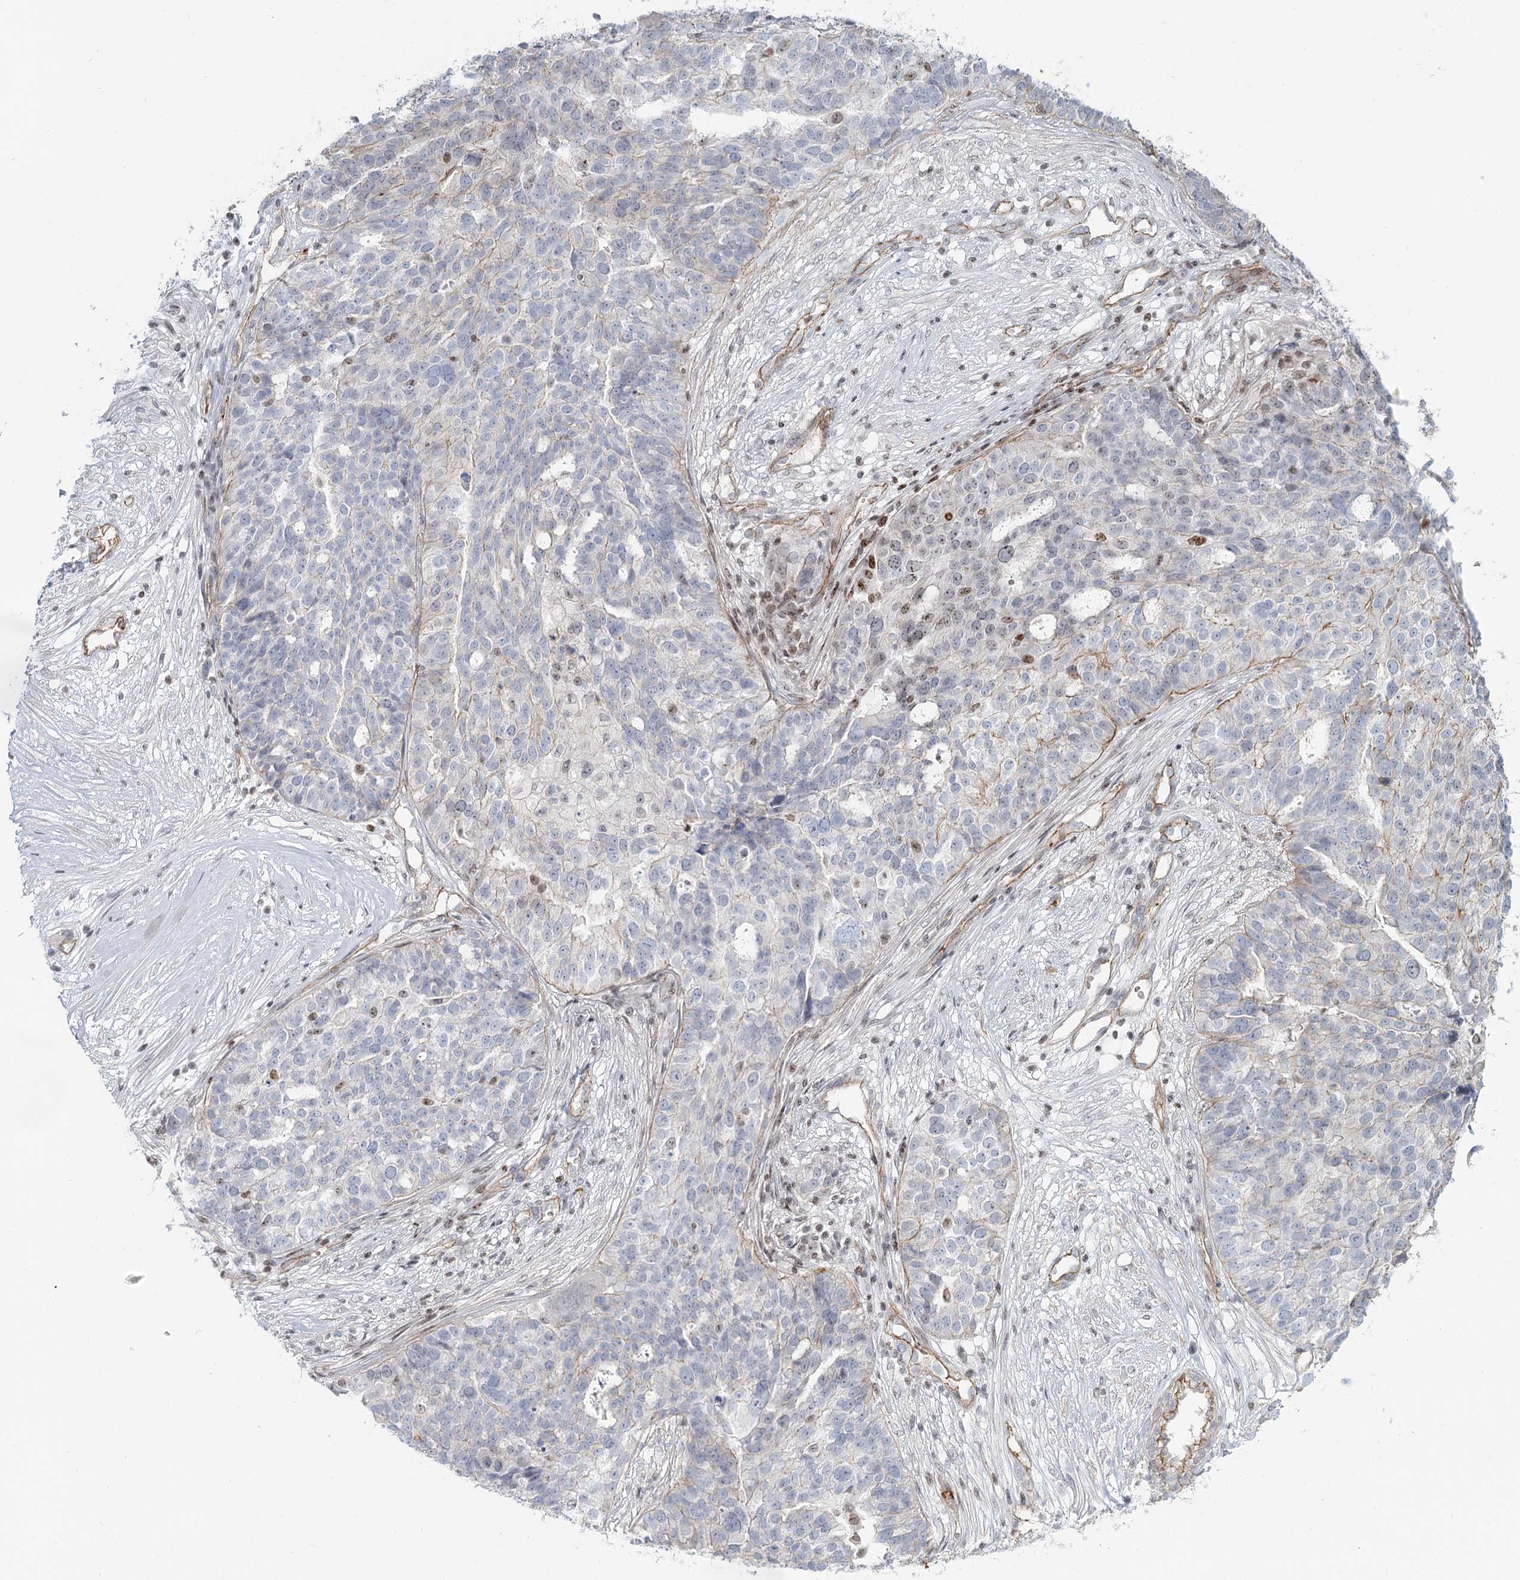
{"staining": {"intensity": "negative", "quantity": "none", "location": "none"}, "tissue": "ovarian cancer", "cell_type": "Tumor cells", "image_type": "cancer", "snomed": [{"axis": "morphology", "description": "Cystadenocarcinoma, serous, NOS"}, {"axis": "topography", "description": "Ovary"}], "caption": "High magnification brightfield microscopy of serous cystadenocarcinoma (ovarian) stained with DAB (3,3'-diaminobenzidine) (brown) and counterstained with hematoxylin (blue): tumor cells show no significant positivity.", "gene": "ZFYVE28", "patient": {"sex": "female", "age": 59}}